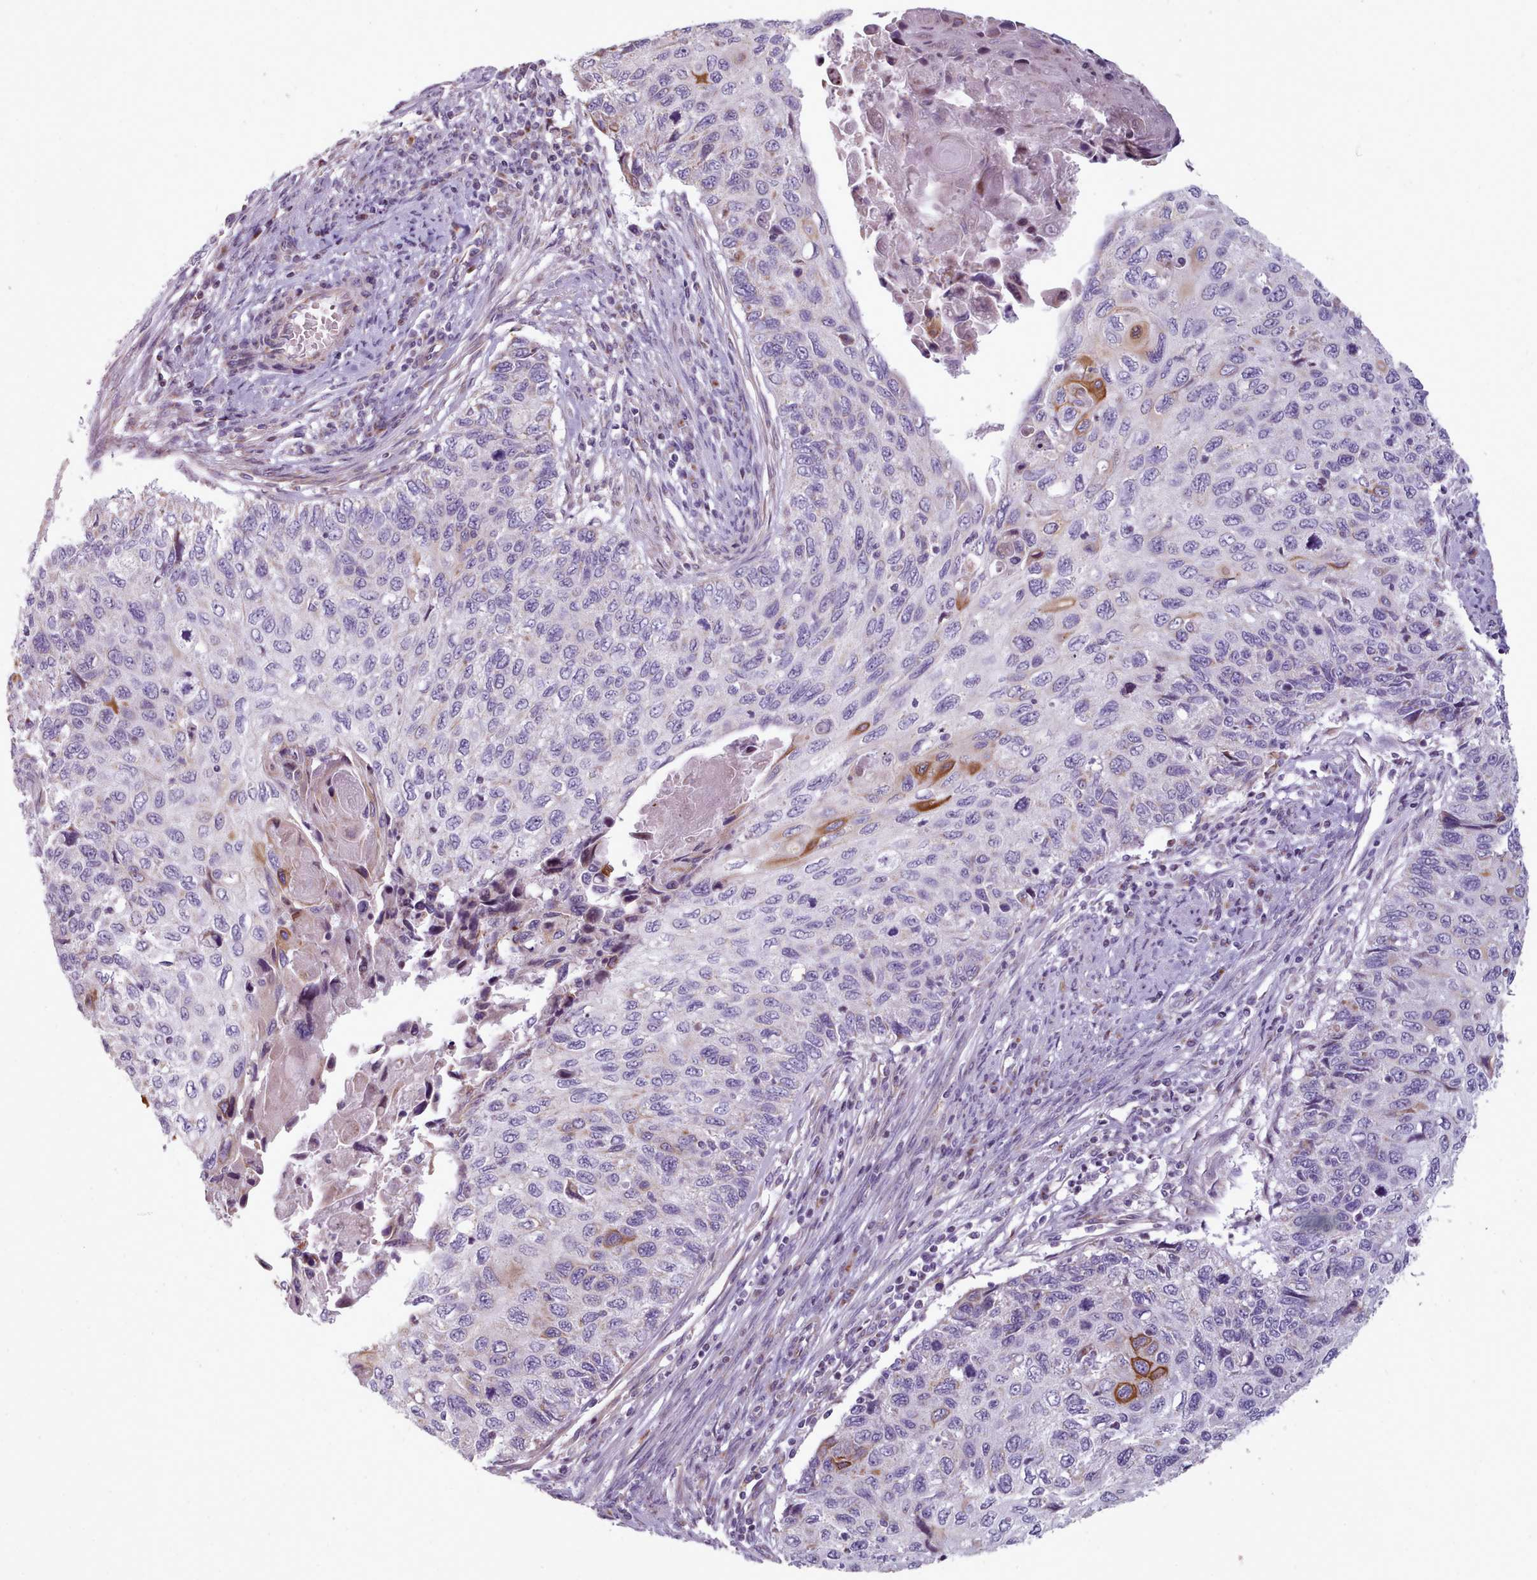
{"staining": {"intensity": "strong", "quantity": "<25%", "location": "cytoplasmic/membranous"}, "tissue": "cervical cancer", "cell_type": "Tumor cells", "image_type": "cancer", "snomed": [{"axis": "morphology", "description": "Squamous cell carcinoma, NOS"}, {"axis": "topography", "description": "Cervix"}], "caption": "Protein positivity by immunohistochemistry shows strong cytoplasmic/membranous positivity in about <25% of tumor cells in cervical cancer.", "gene": "SLC52A3", "patient": {"sex": "female", "age": 70}}